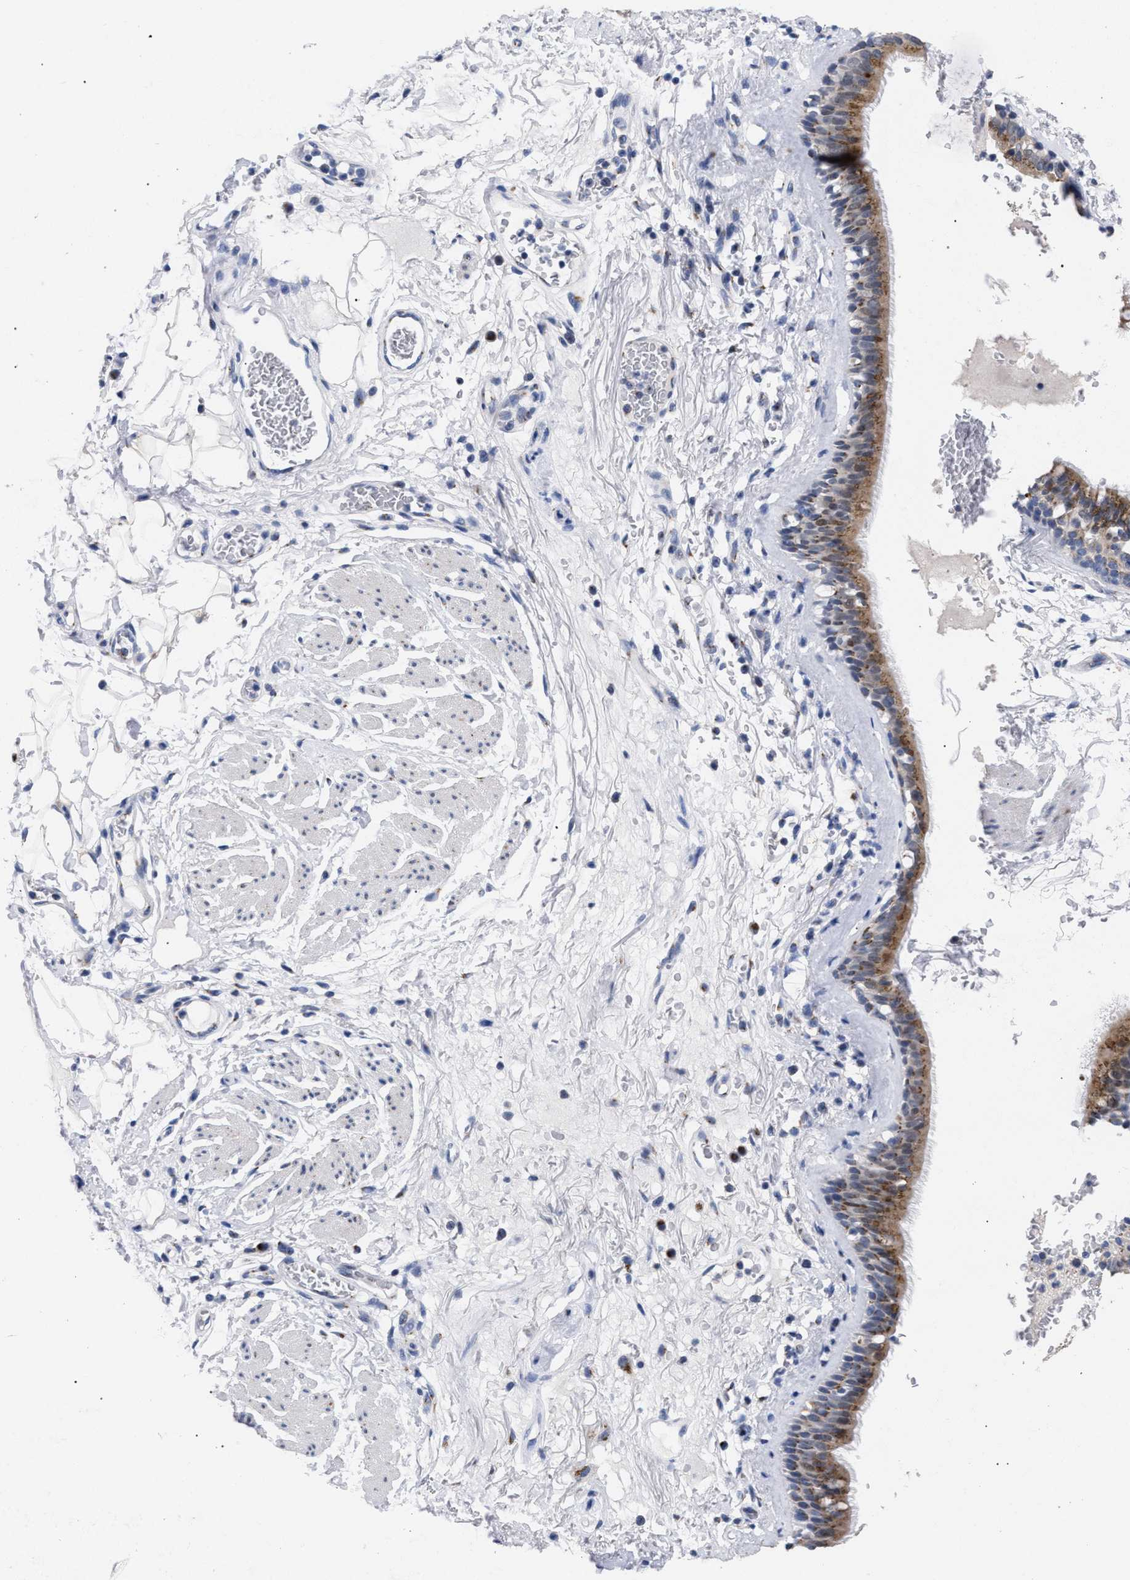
{"staining": {"intensity": "moderate", "quantity": ">75%", "location": "cytoplasmic/membranous"}, "tissue": "bronchus", "cell_type": "Respiratory epithelial cells", "image_type": "normal", "snomed": [{"axis": "morphology", "description": "Normal tissue, NOS"}, {"axis": "topography", "description": "Cartilage tissue"}], "caption": "Protein staining demonstrates moderate cytoplasmic/membranous positivity in approximately >75% of respiratory epithelial cells in unremarkable bronchus.", "gene": "GOLGA2", "patient": {"sex": "female", "age": 63}}